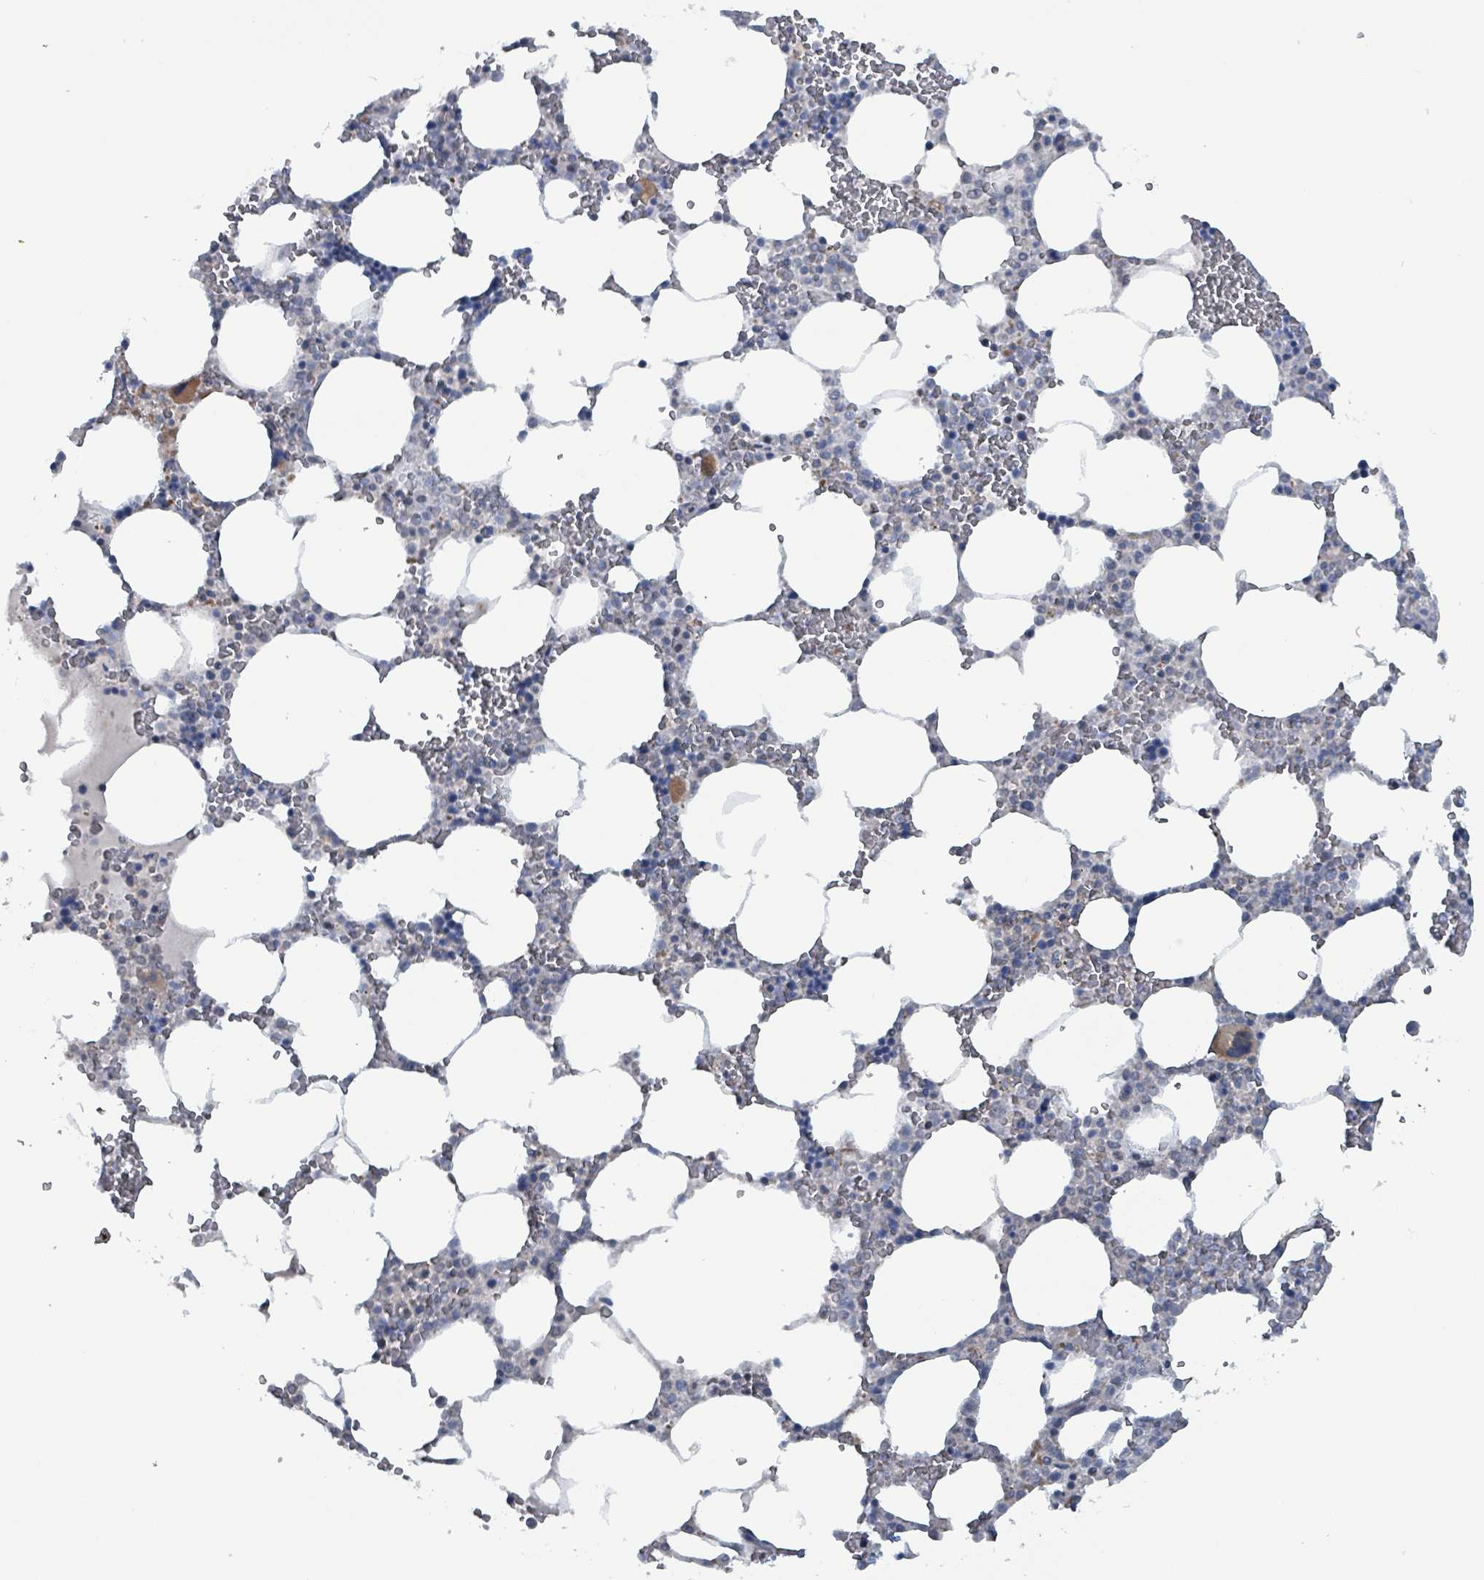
{"staining": {"intensity": "moderate", "quantity": "<25%", "location": "cytoplasmic/membranous"}, "tissue": "bone marrow", "cell_type": "Hematopoietic cells", "image_type": "normal", "snomed": [{"axis": "morphology", "description": "Normal tissue, NOS"}, {"axis": "topography", "description": "Bone marrow"}], "caption": "Immunohistochemical staining of benign bone marrow exhibits <25% levels of moderate cytoplasmic/membranous protein expression in about <25% of hematopoietic cells.", "gene": "BIVM", "patient": {"sex": "male", "age": 64}}